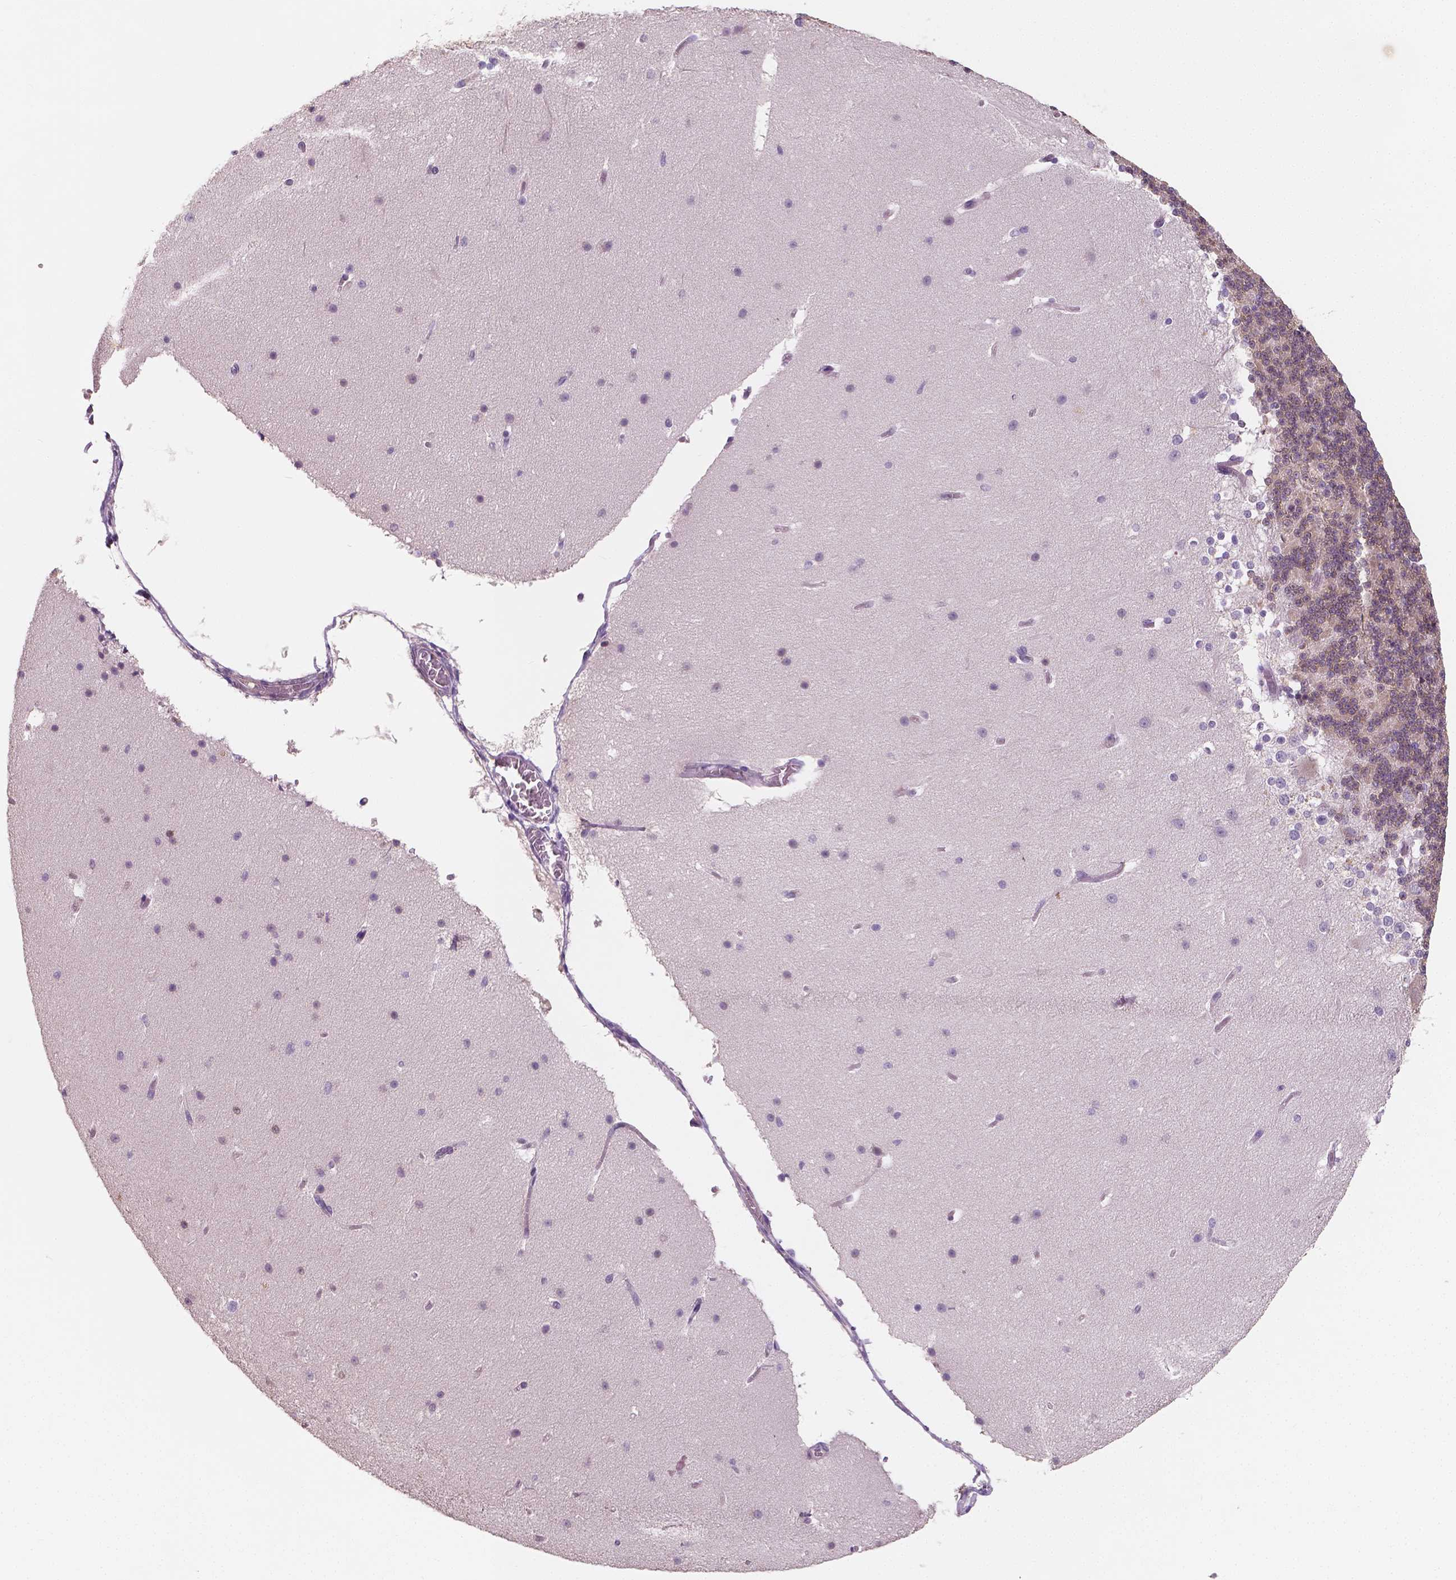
{"staining": {"intensity": "moderate", "quantity": "<25%", "location": "cytoplasmic/membranous,nuclear"}, "tissue": "cerebellum", "cell_type": "Cells in granular layer", "image_type": "normal", "snomed": [{"axis": "morphology", "description": "Normal tissue, NOS"}, {"axis": "topography", "description": "Cerebellum"}], "caption": "Brown immunohistochemical staining in normal human cerebellum displays moderate cytoplasmic/membranous,nuclear staining in approximately <25% of cells in granular layer.", "gene": "LSM14B", "patient": {"sex": "female", "age": 19}}